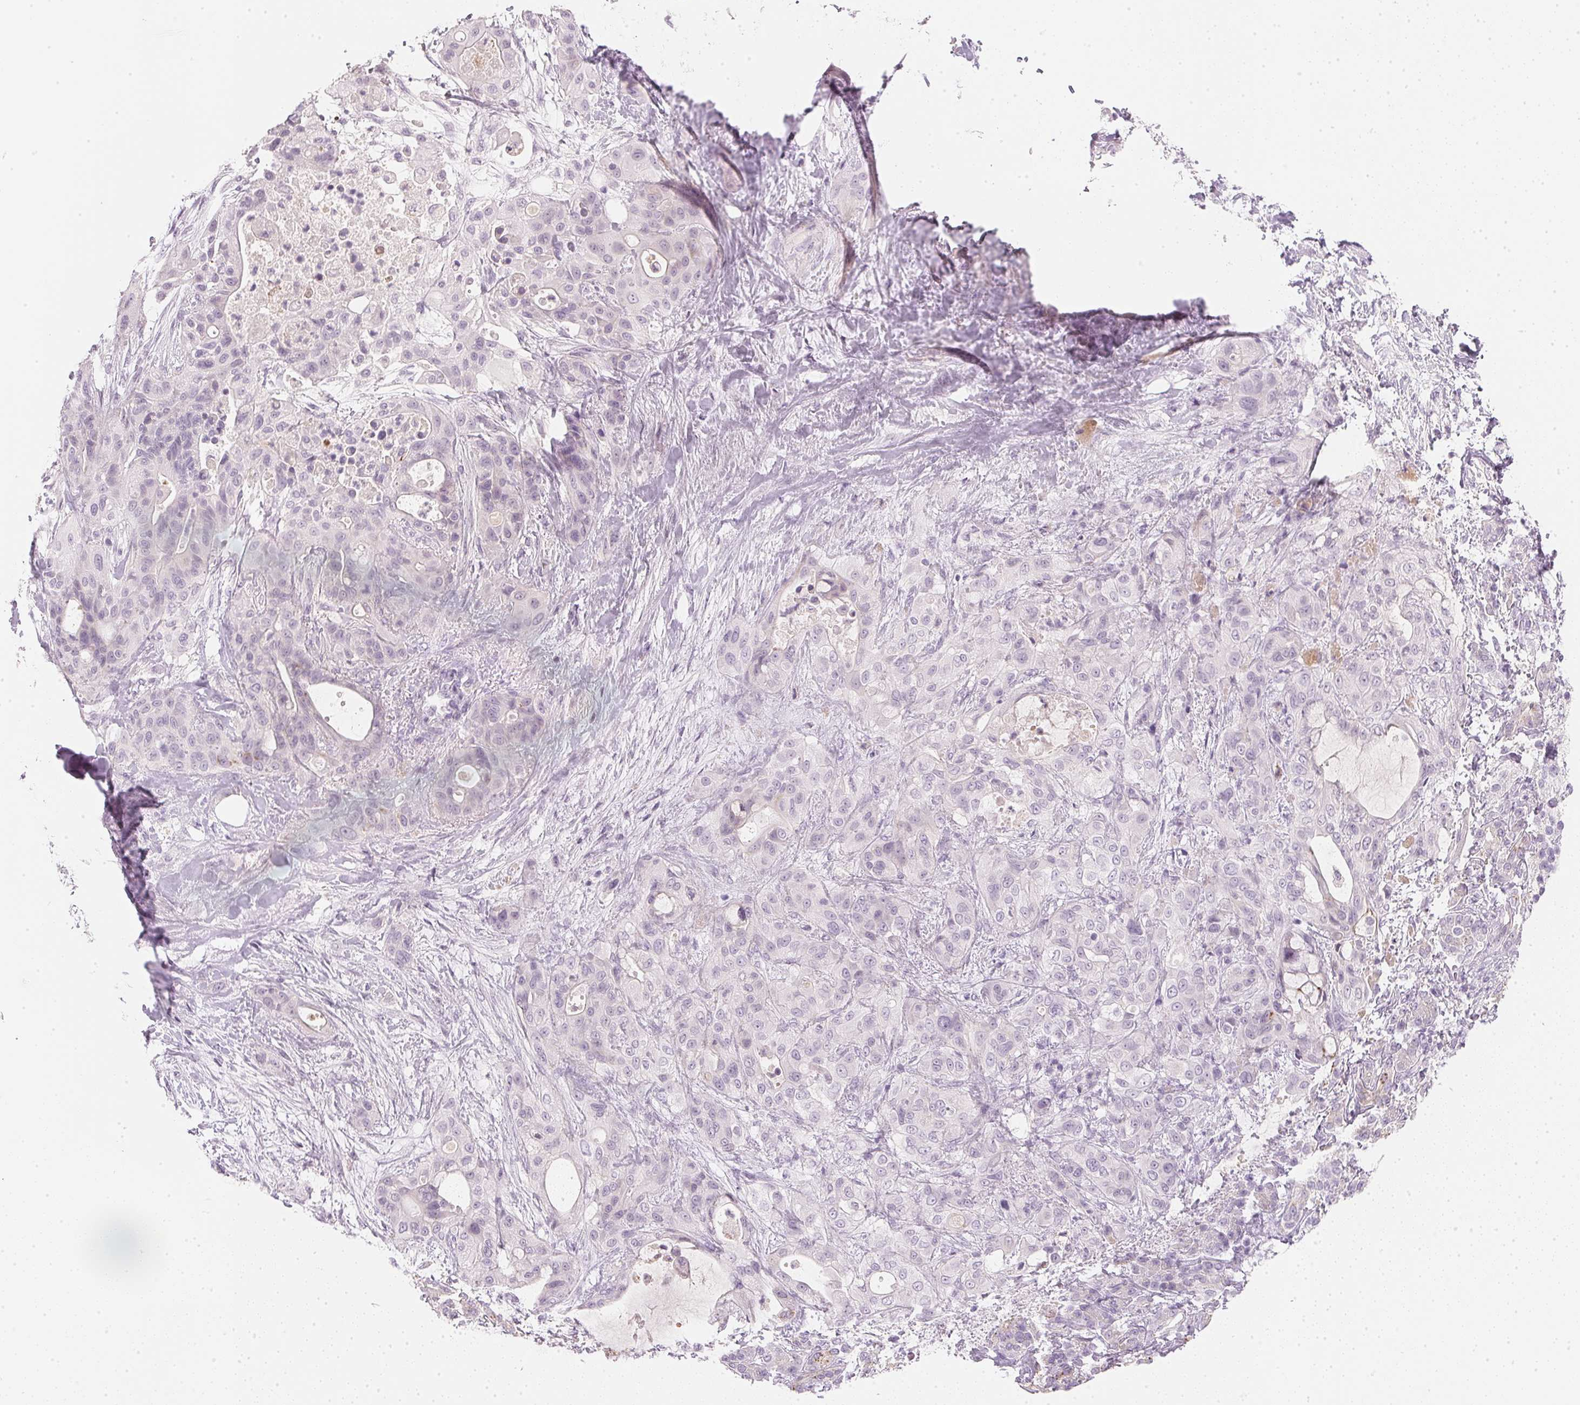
{"staining": {"intensity": "negative", "quantity": "none", "location": "none"}, "tissue": "pancreatic cancer", "cell_type": "Tumor cells", "image_type": "cancer", "snomed": [{"axis": "morphology", "description": "Adenocarcinoma, NOS"}, {"axis": "topography", "description": "Pancreas"}], "caption": "A high-resolution micrograph shows immunohistochemistry staining of adenocarcinoma (pancreatic), which displays no significant positivity in tumor cells.", "gene": "CHST4", "patient": {"sex": "male", "age": 71}}